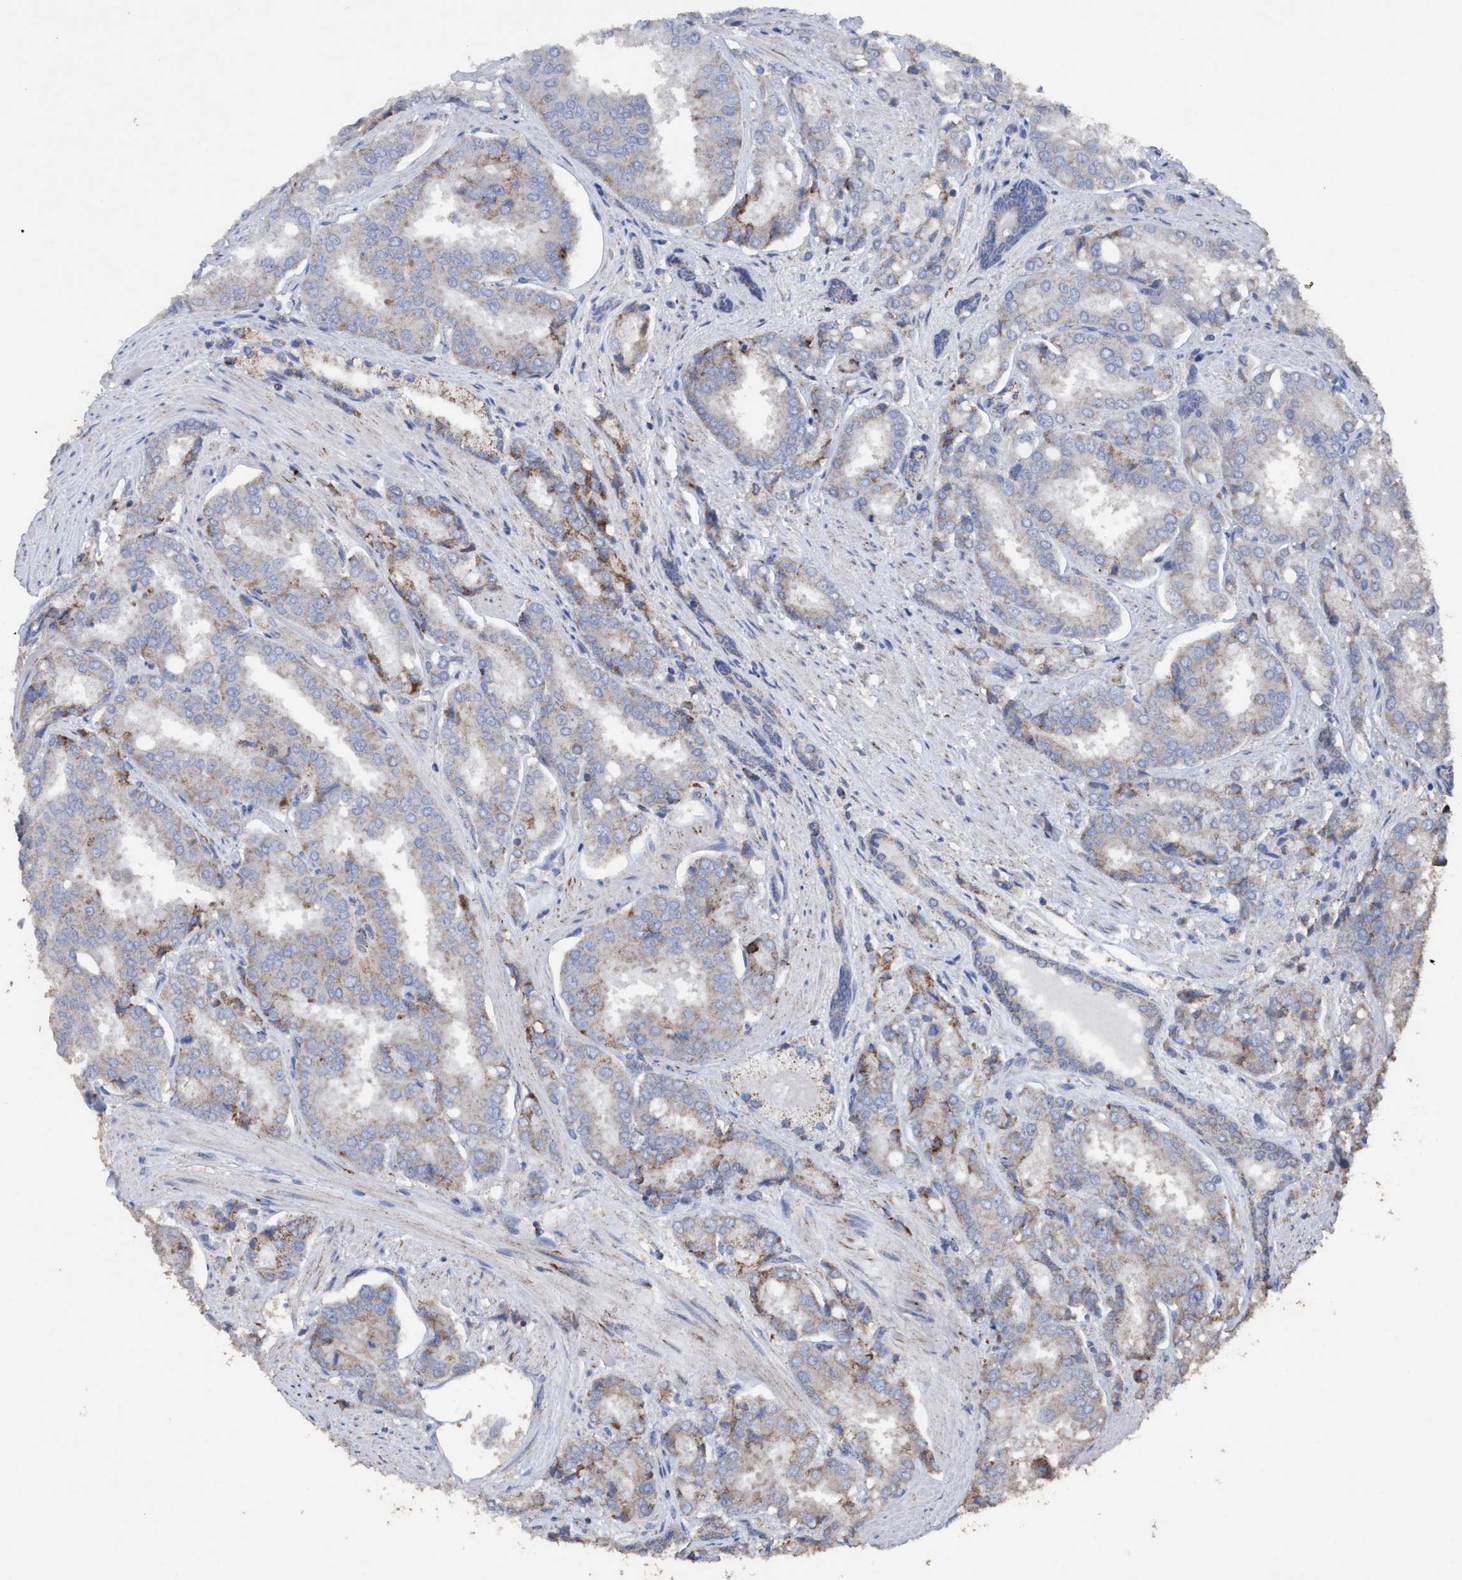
{"staining": {"intensity": "weak", "quantity": "25%-75%", "location": "cytoplasmic/membranous"}, "tissue": "prostate cancer", "cell_type": "Tumor cells", "image_type": "cancer", "snomed": [{"axis": "morphology", "description": "Adenocarcinoma, High grade"}, {"axis": "topography", "description": "Prostate"}], "caption": "IHC of prostate high-grade adenocarcinoma shows low levels of weak cytoplasmic/membranous positivity in about 25%-75% of tumor cells.", "gene": "RSAD1", "patient": {"sex": "male", "age": 50}}